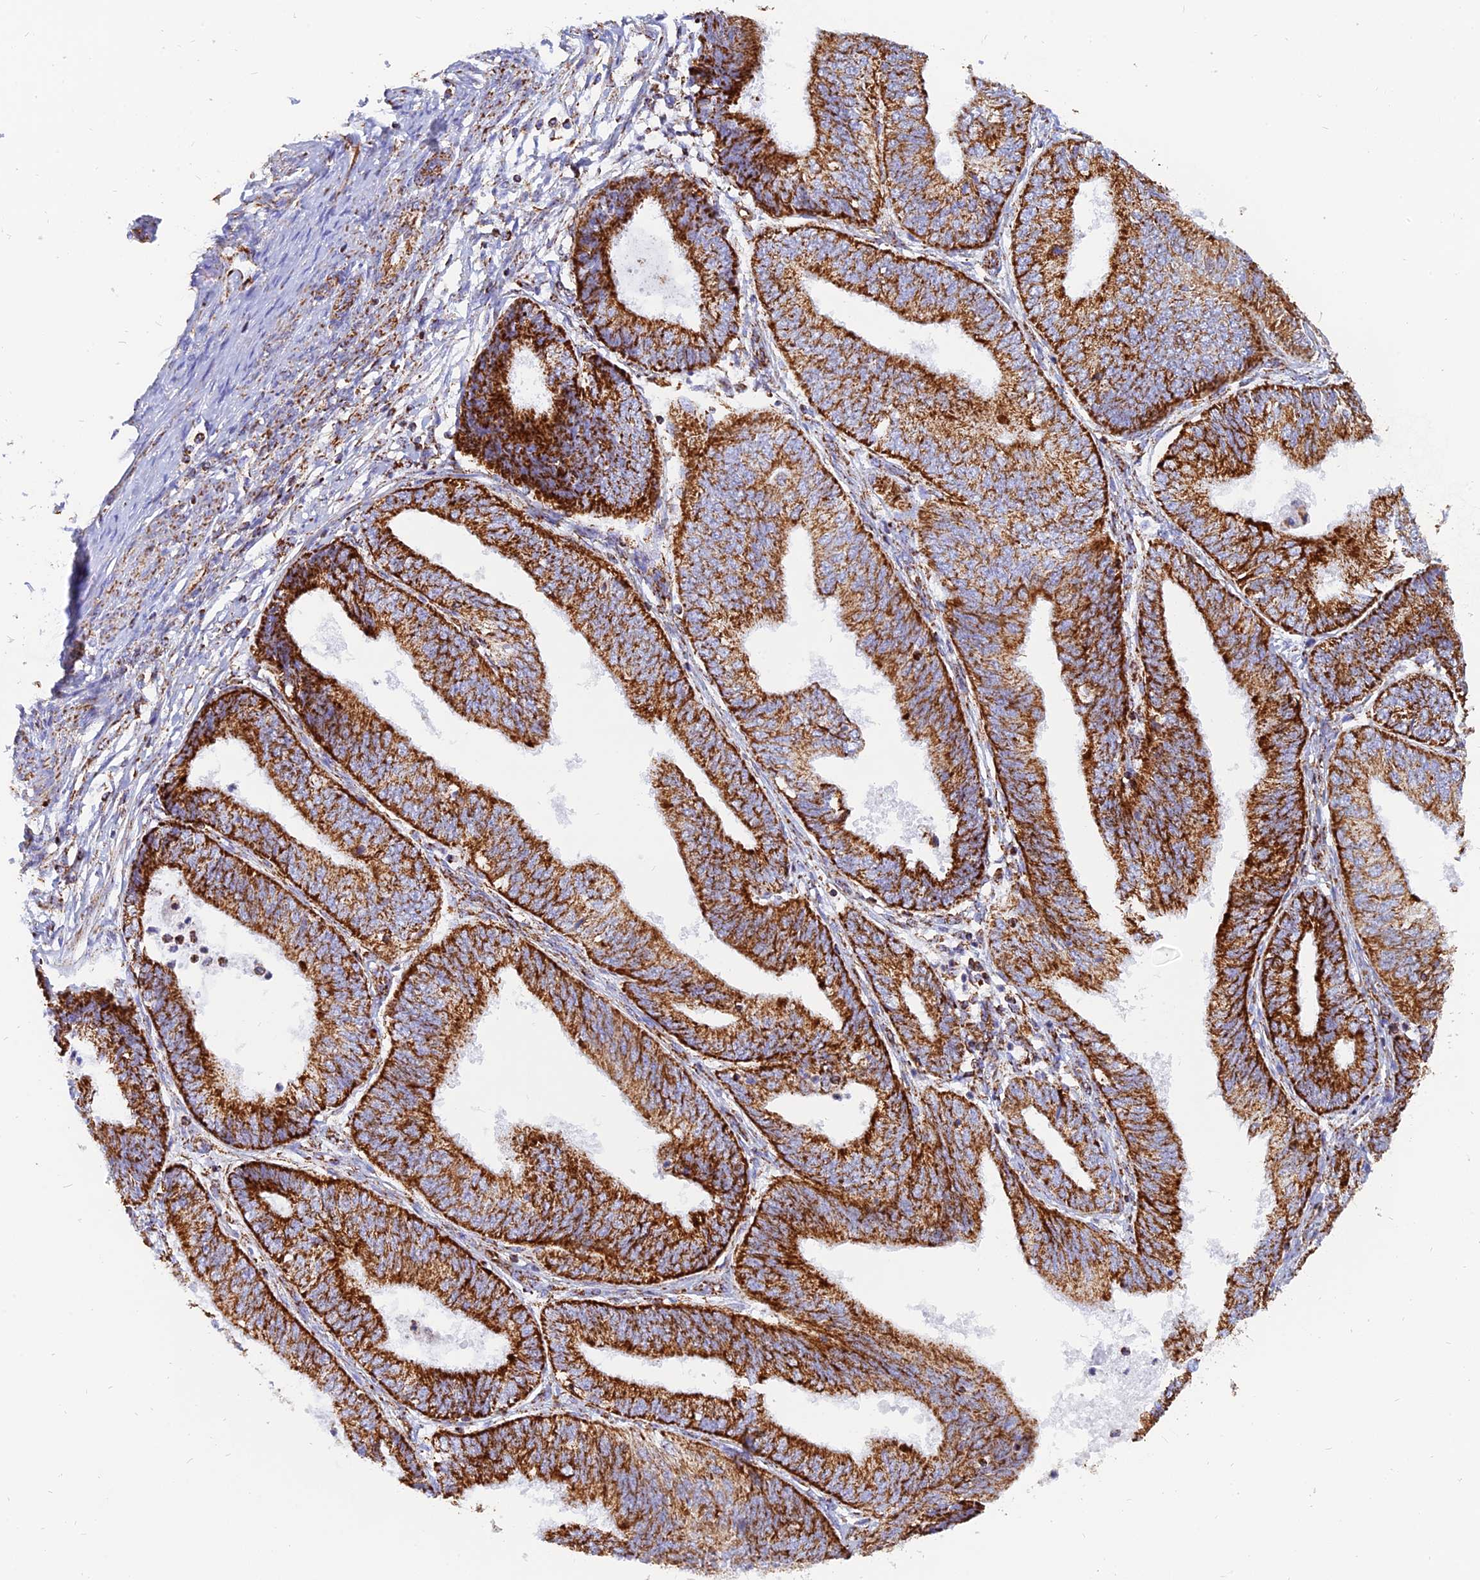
{"staining": {"intensity": "strong", "quantity": ">75%", "location": "cytoplasmic/membranous"}, "tissue": "endometrial cancer", "cell_type": "Tumor cells", "image_type": "cancer", "snomed": [{"axis": "morphology", "description": "Adenocarcinoma, NOS"}, {"axis": "topography", "description": "Endometrium"}], "caption": "Endometrial cancer was stained to show a protein in brown. There is high levels of strong cytoplasmic/membranous positivity in approximately >75% of tumor cells. (Brightfield microscopy of DAB IHC at high magnification).", "gene": "NDUFB6", "patient": {"sex": "female", "age": 58}}